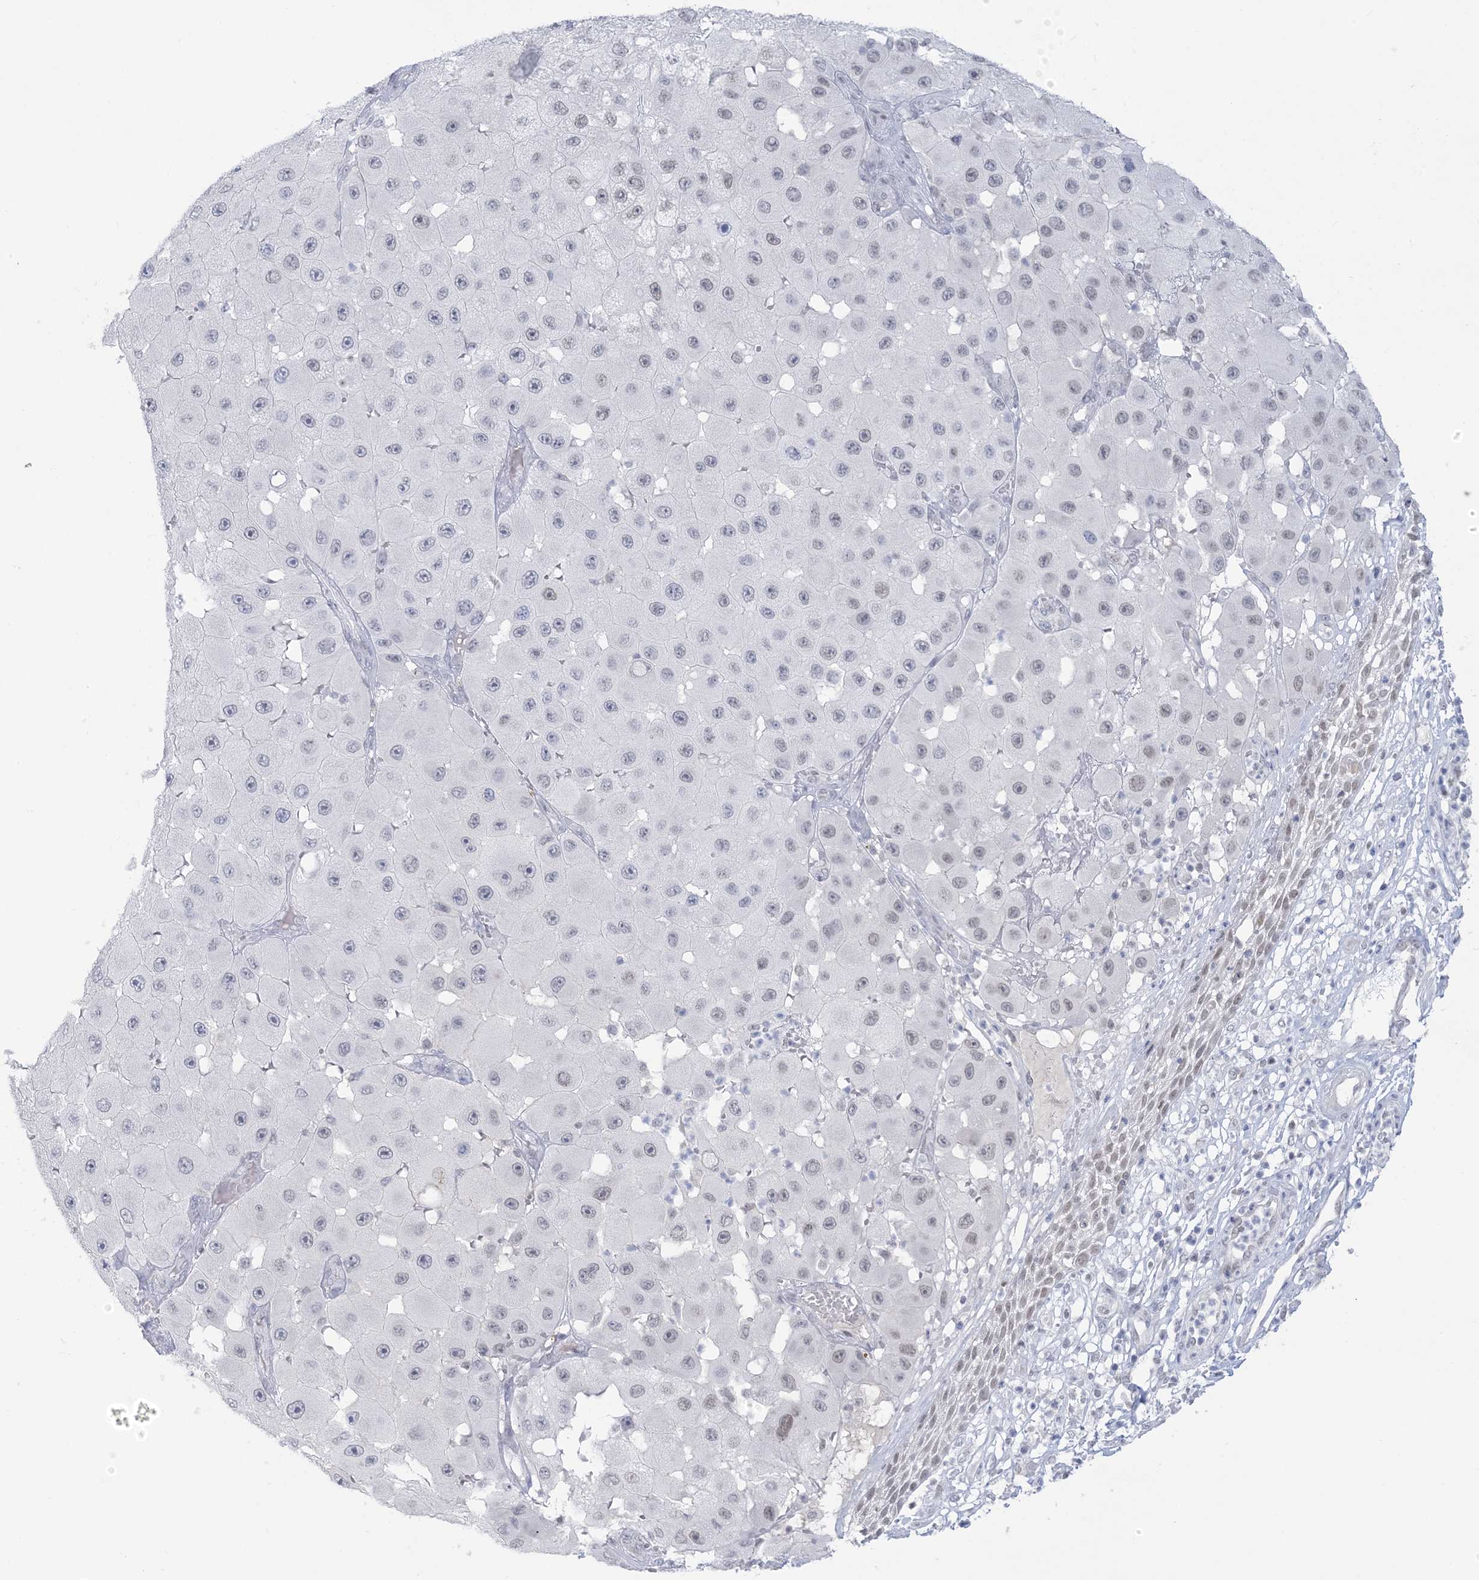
{"staining": {"intensity": "negative", "quantity": "none", "location": "none"}, "tissue": "melanoma", "cell_type": "Tumor cells", "image_type": "cancer", "snomed": [{"axis": "morphology", "description": "Malignant melanoma, NOS"}, {"axis": "topography", "description": "Skin"}], "caption": "Immunohistochemistry (IHC) photomicrograph of neoplastic tissue: malignant melanoma stained with DAB (3,3'-diaminobenzidine) shows no significant protein positivity in tumor cells. (Brightfield microscopy of DAB immunohistochemistry (IHC) at high magnification).", "gene": "HOMEZ", "patient": {"sex": "female", "age": 81}}